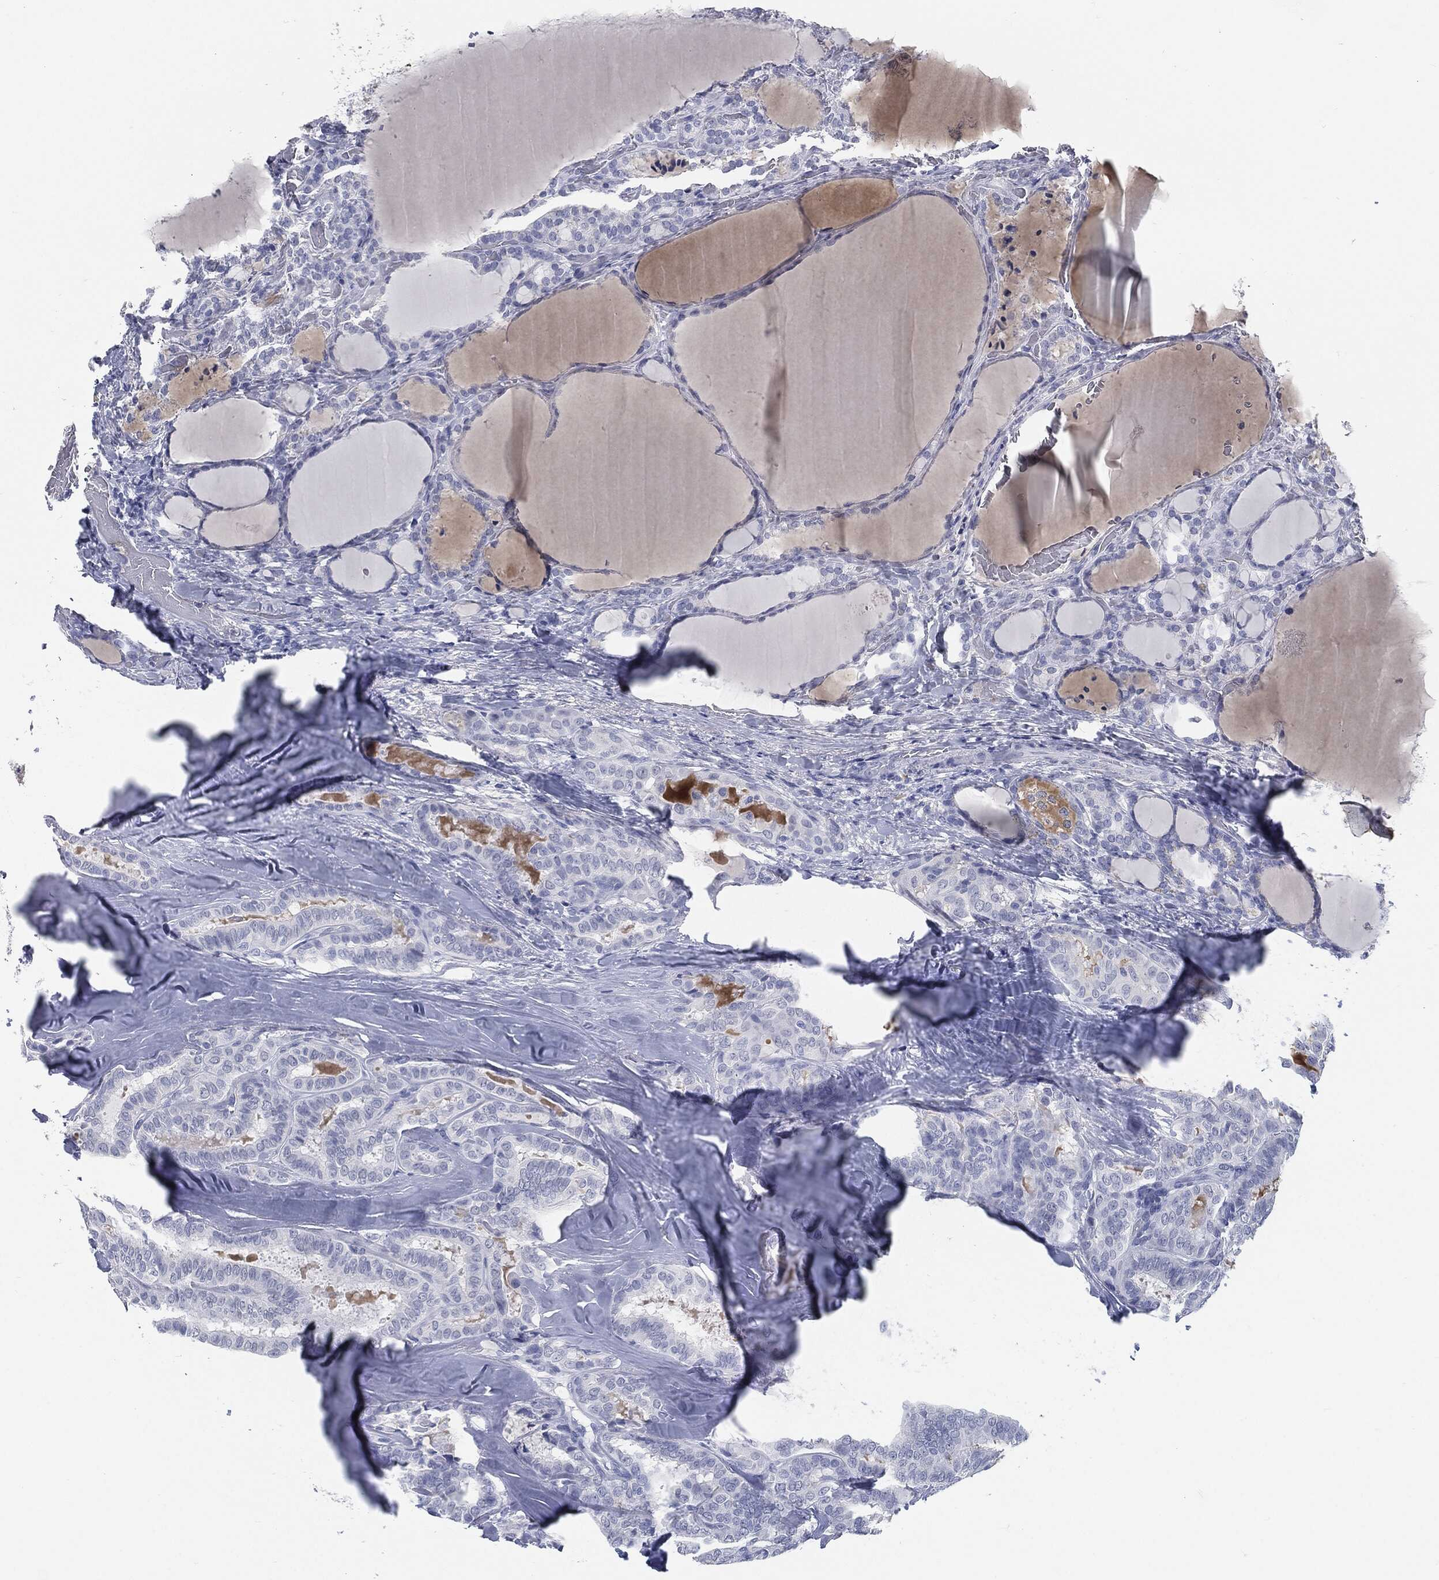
{"staining": {"intensity": "negative", "quantity": "none", "location": "none"}, "tissue": "thyroid cancer", "cell_type": "Tumor cells", "image_type": "cancer", "snomed": [{"axis": "morphology", "description": "Papillary adenocarcinoma, NOS"}, {"axis": "topography", "description": "Thyroid gland"}], "caption": "Tumor cells show no significant positivity in papillary adenocarcinoma (thyroid).", "gene": "MST1", "patient": {"sex": "female", "age": 39}}